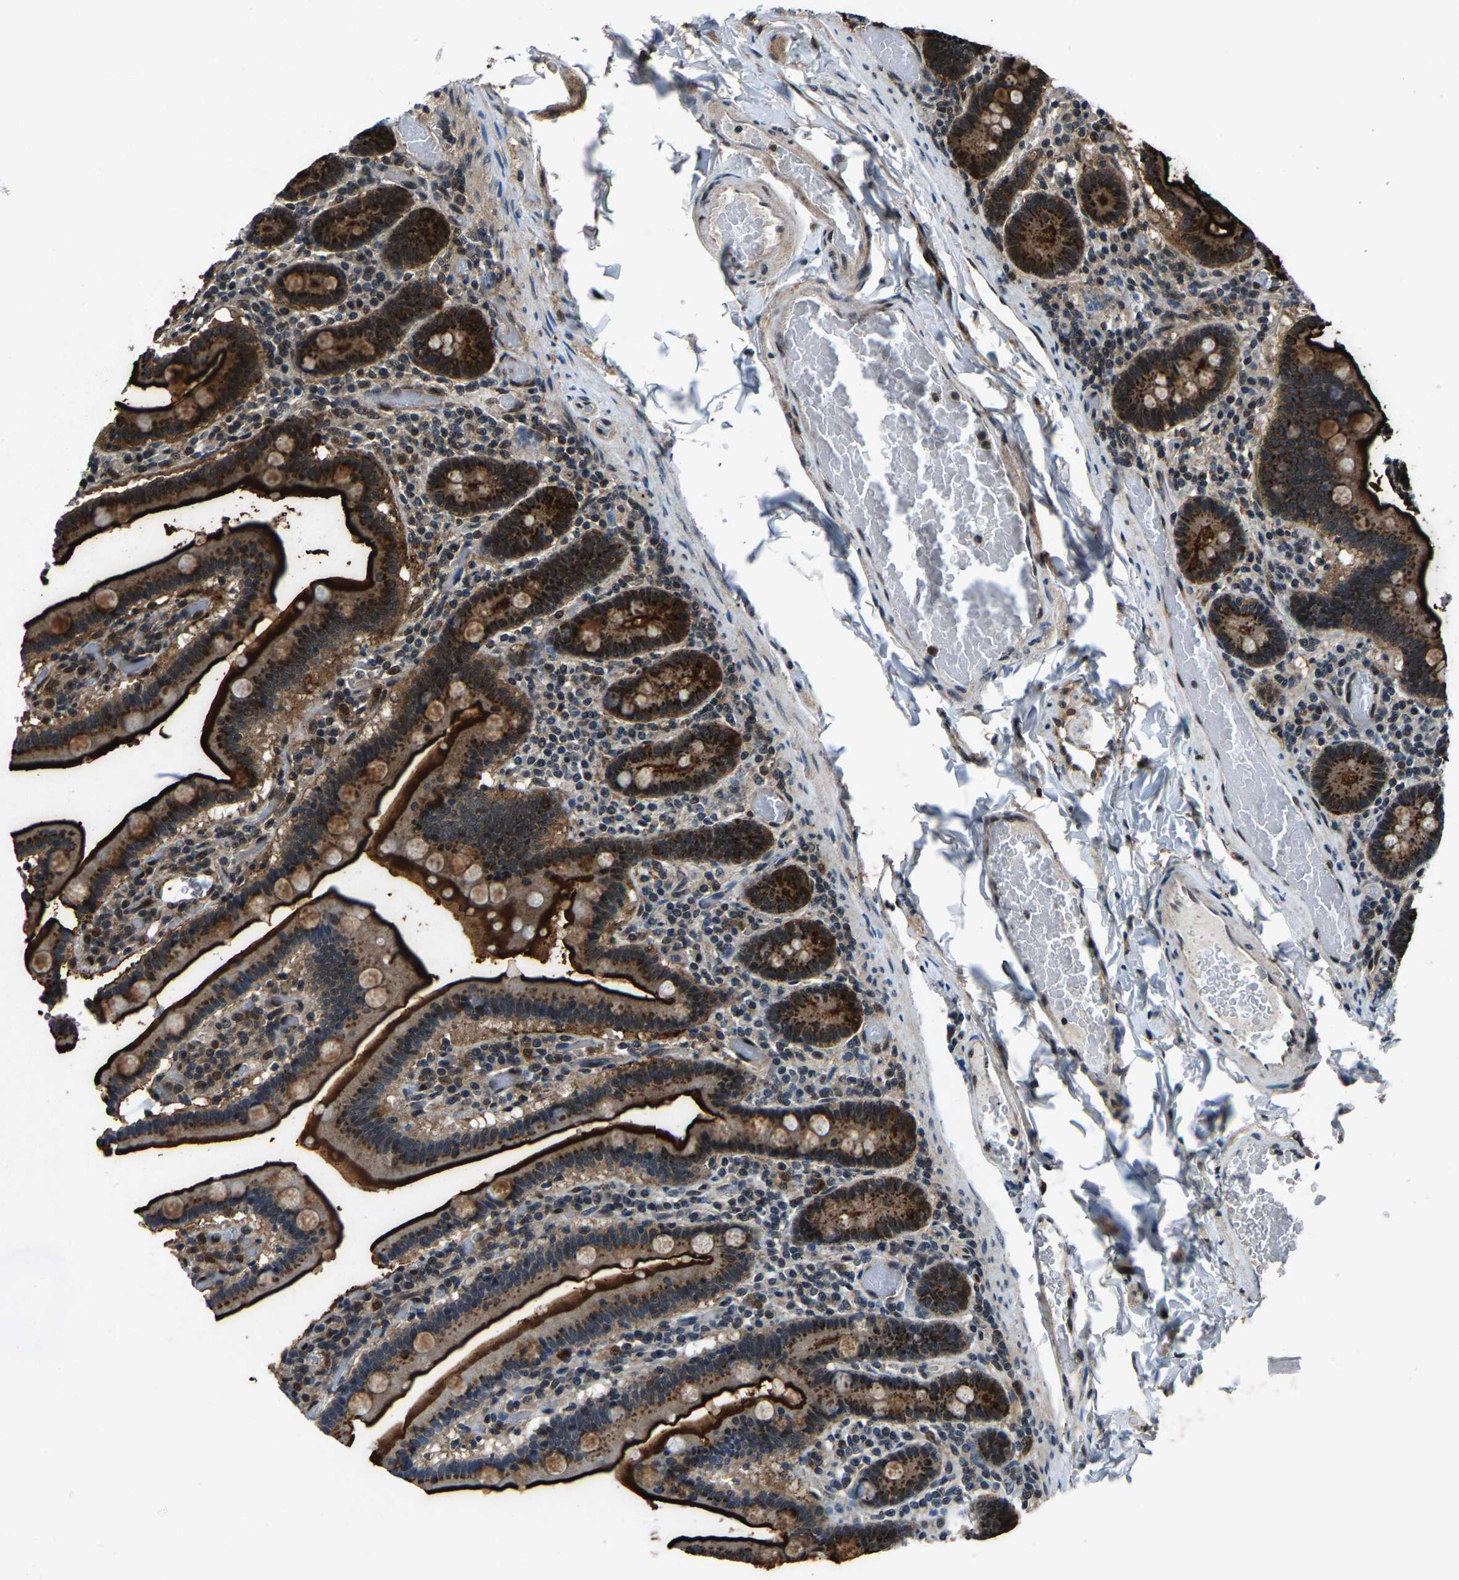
{"staining": {"intensity": "strong", "quantity": "25%-75%", "location": "cytoplasmic/membranous"}, "tissue": "duodenum", "cell_type": "Glandular cells", "image_type": "normal", "snomed": [{"axis": "morphology", "description": "Normal tissue, NOS"}, {"axis": "topography", "description": "Duodenum"}], "caption": "A brown stain labels strong cytoplasmic/membranous expression of a protein in glandular cells of benign human duodenum. (Stains: DAB (3,3'-diaminobenzidine) in brown, nuclei in blue, Microscopy: brightfield microscopy at high magnification).", "gene": "ATXN3", "patient": {"sex": "female", "age": 53}}